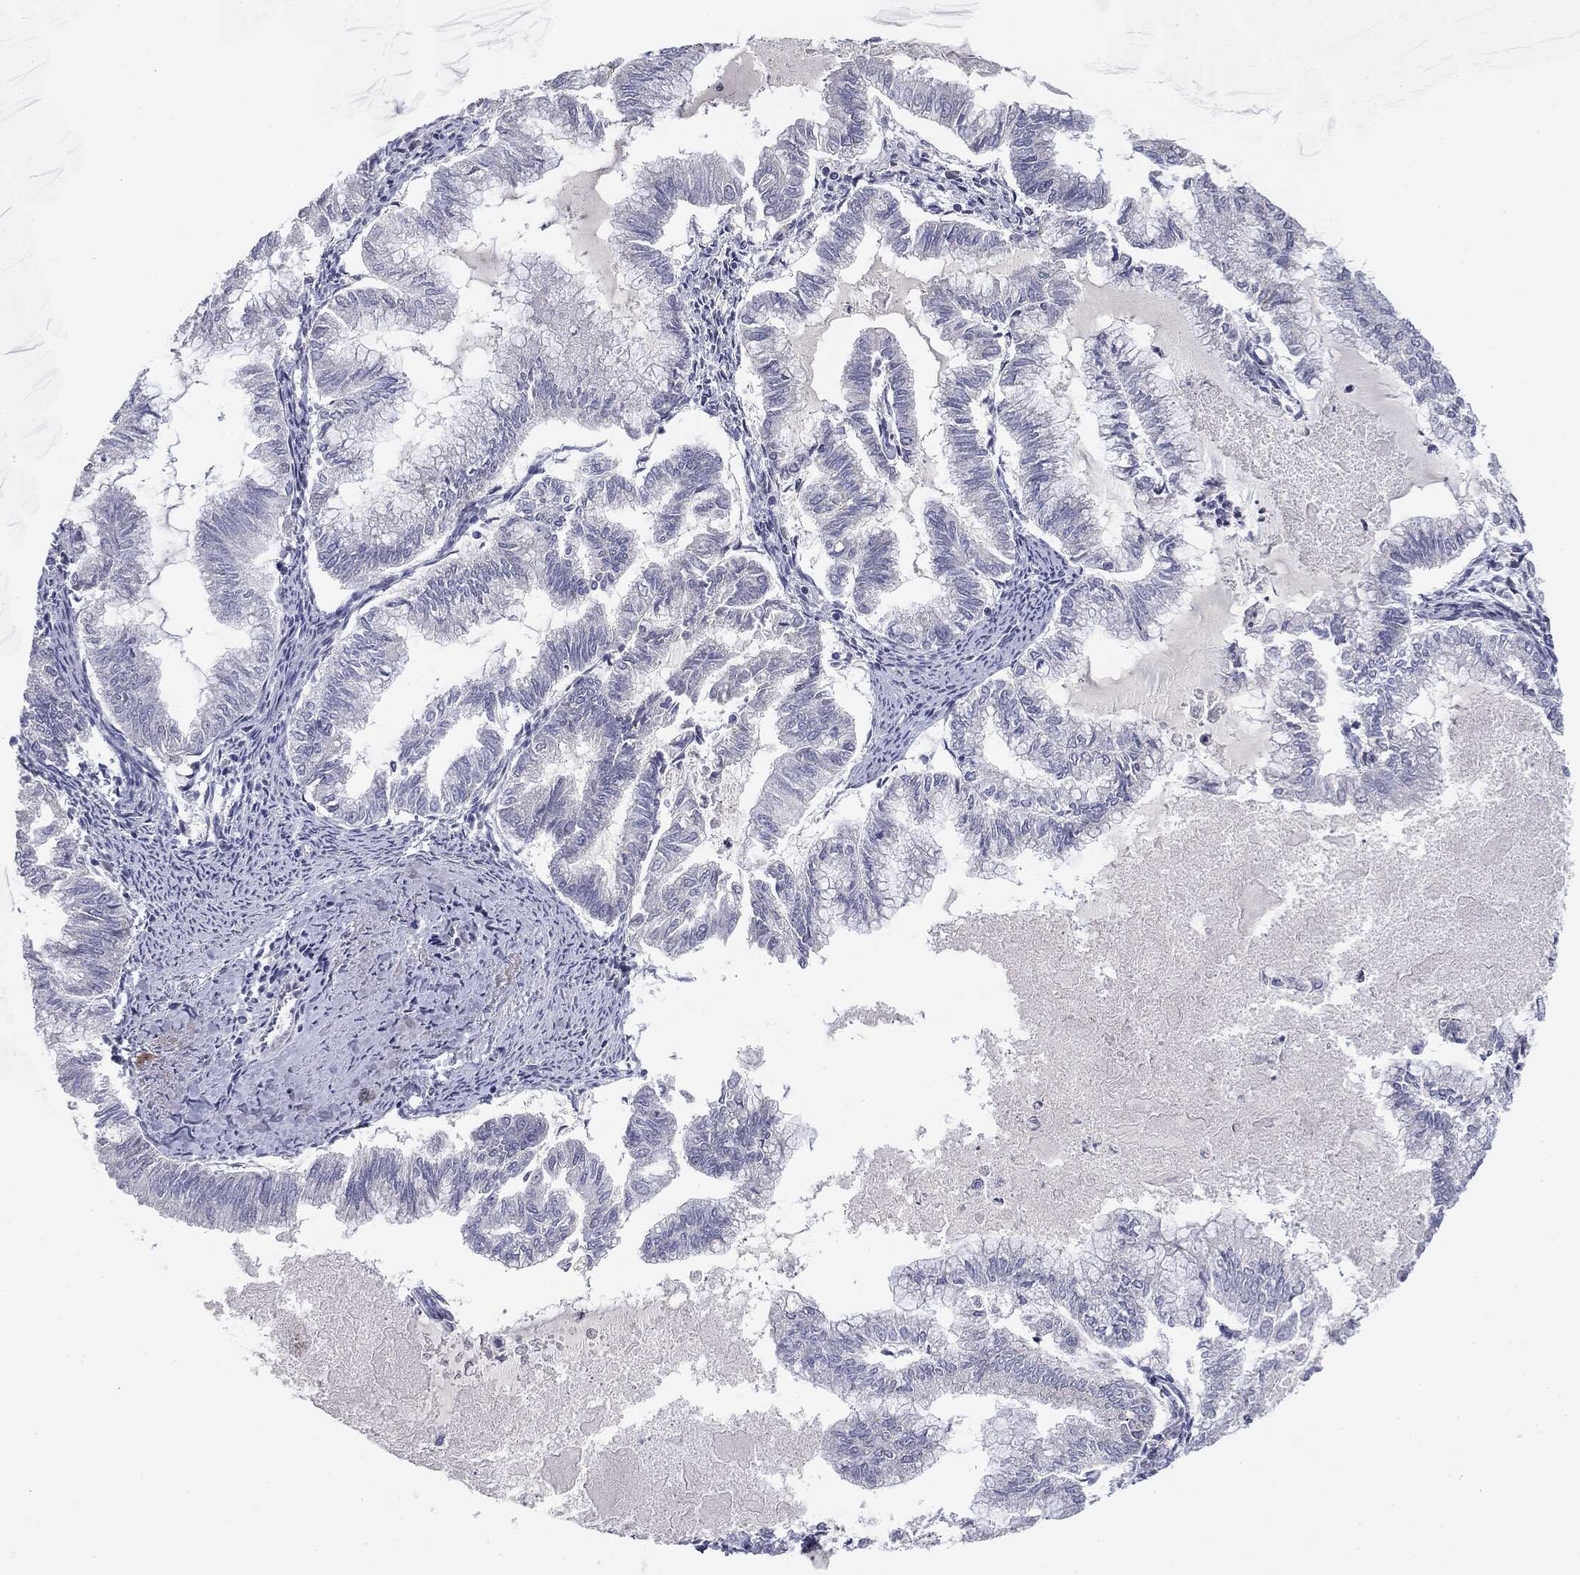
{"staining": {"intensity": "strong", "quantity": "<25%", "location": "nuclear"}, "tissue": "endometrial cancer", "cell_type": "Tumor cells", "image_type": "cancer", "snomed": [{"axis": "morphology", "description": "Adenocarcinoma, NOS"}, {"axis": "topography", "description": "Endometrium"}], "caption": "DAB immunohistochemical staining of endometrial cancer shows strong nuclear protein expression in about <25% of tumor cells.", "gene": "MDC1", "patient": {"sex": "female", "age": 79}}